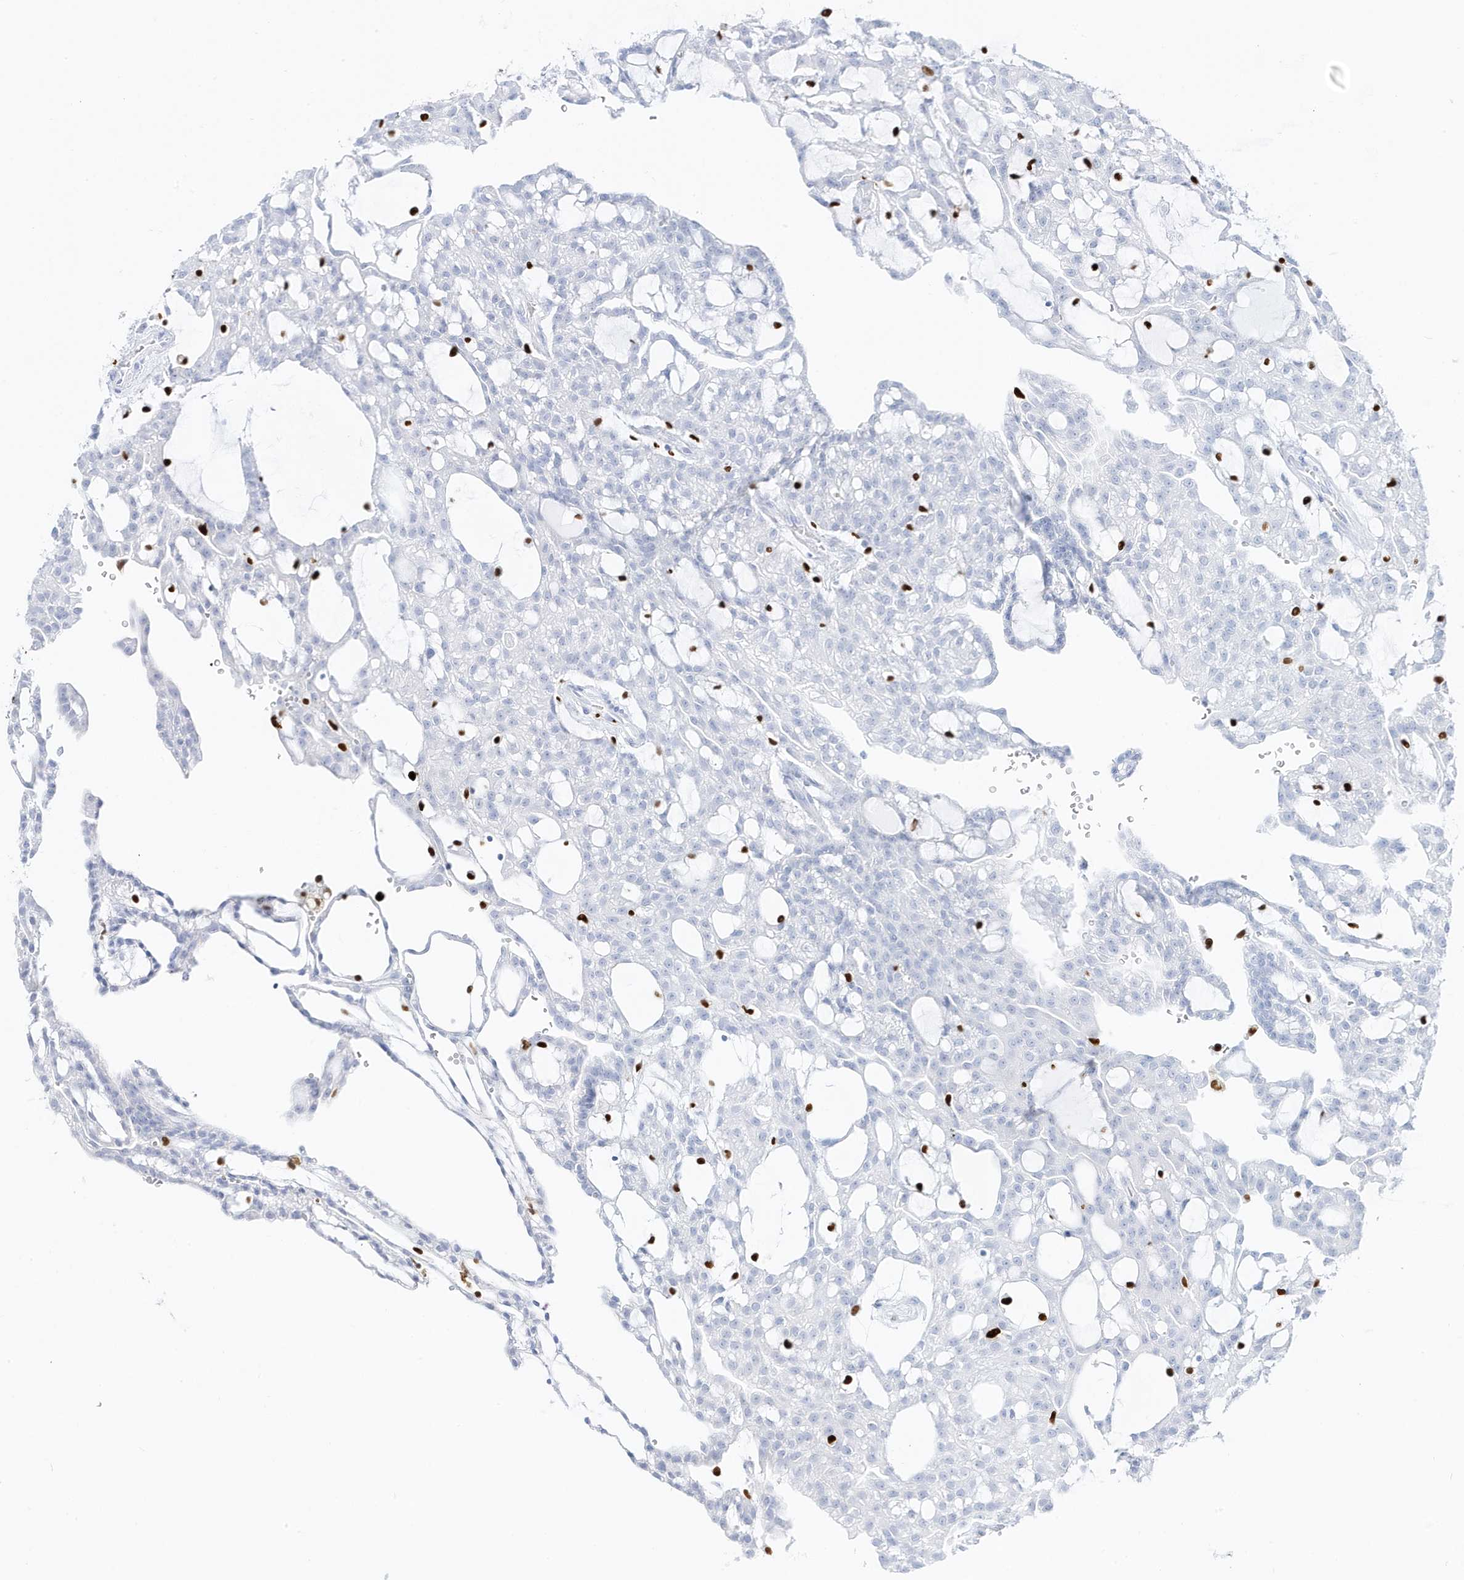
{"staining": {"intensity": "negative", "quantity": "none", "location": "none"}, "tissue": "renal cancer", "cell_type": "Tumor cells", "image_type": "cancer", "snomed": [{"axis": "morphology", "description": "Adenocarcinoma, NOS"}, {"axis": "topography", "description": "Kidney"}], "caption": "The histopathology image demonstrates no staining of tumor cells in renal cancer.", "gene": "MNDA", "patient": {"sex": "male", "age": 63}}